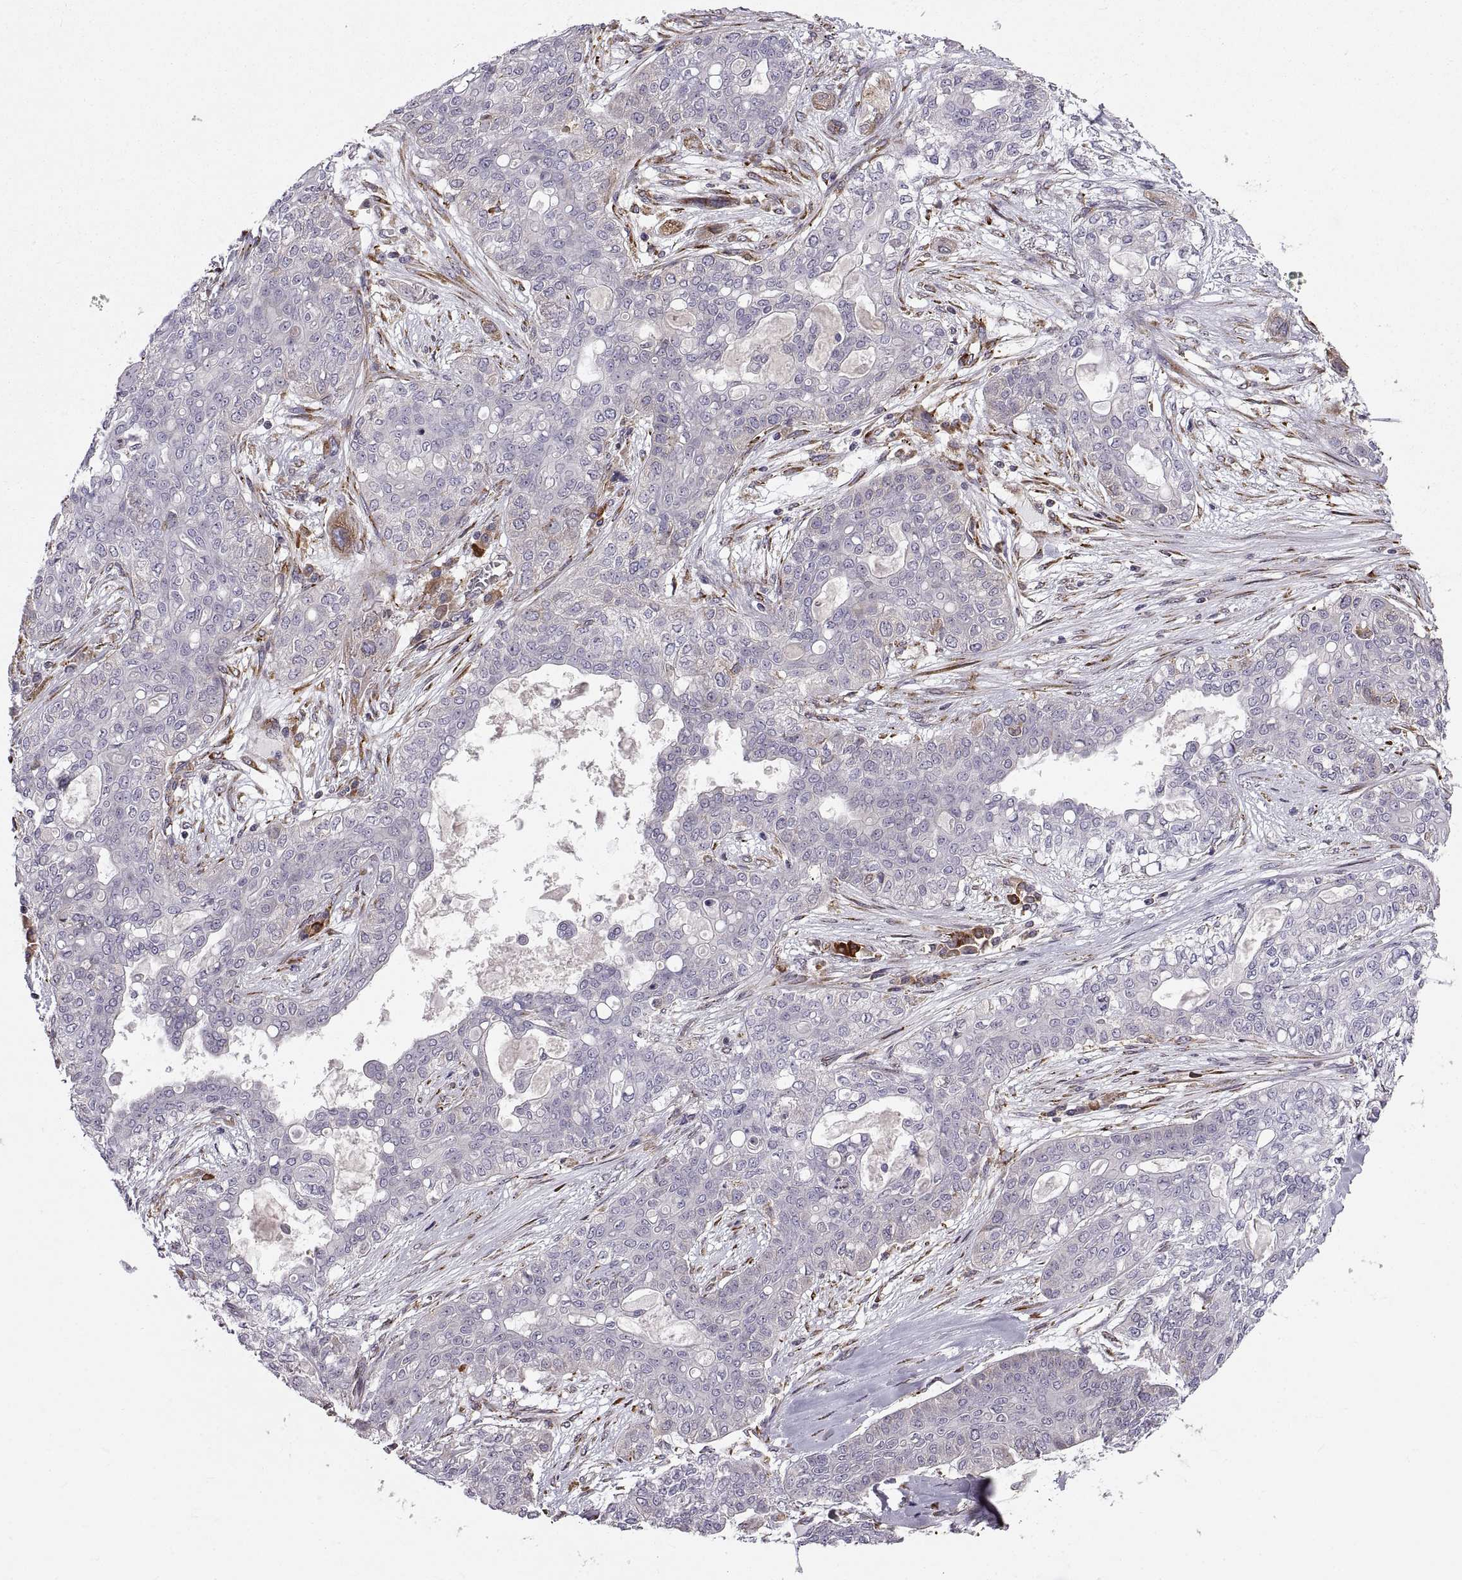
{"staining": {"intensity": "moderate", "quantity": "<25%", "location": "cytoplasmic/membranous"}, "tissue": "lung cancer", "cell_type": "Tumor cells", "image_type": "cancer", "snomed": [{"axis": "morphology", "description": "Squamous cell carcinoma, NOS"}, {"axis": "topography", "description": "Lung"}], "caption": "Moderate cytoplasmic/membranous protein staining is identified in approximately <25% of tumor cells in squamous cell carcinoma (lung).", "gene": "PLEKHB2", "patient": {"sex": "female", "age": 70}}